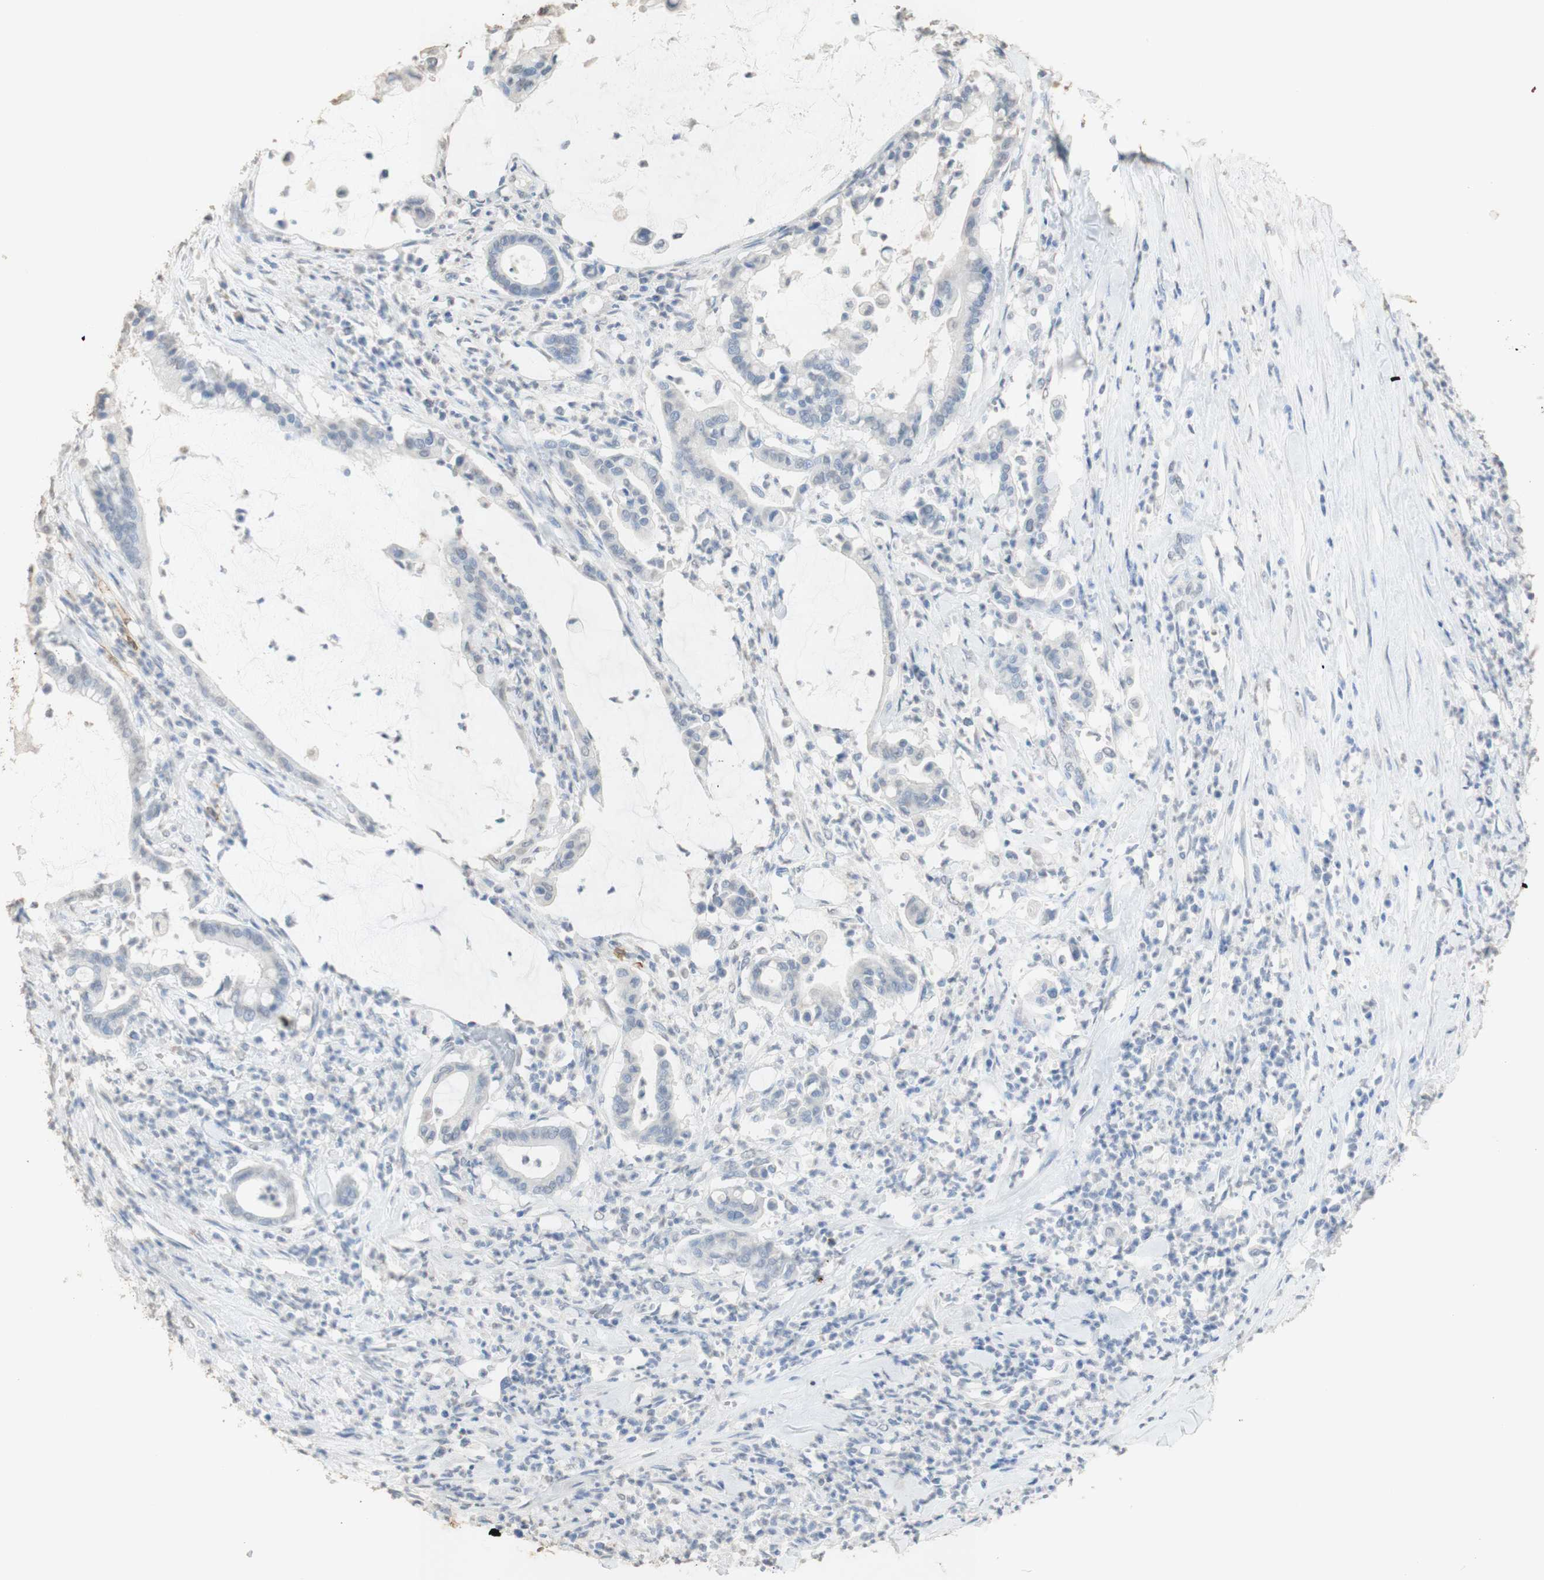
{"staining": {"intensity": "negative", "quantity": "none", "location": "none"}, "tissue": "pancreatic cancer", "cell_type": "Tumor cells", "image_type": "cancer", "snomed": [{"axis": "morphology", "description": "Adenocarcinoma, NOS"}, {"axis": "topography", "description": "Pancreas"}], "caption": "There is no significant staining in tumor cells of pancreatic cancer (adenocarcinoma). Nuclei are stained in blue.", "gene": "L1CAM", "patient": {"sex": "male", "age": 41}}